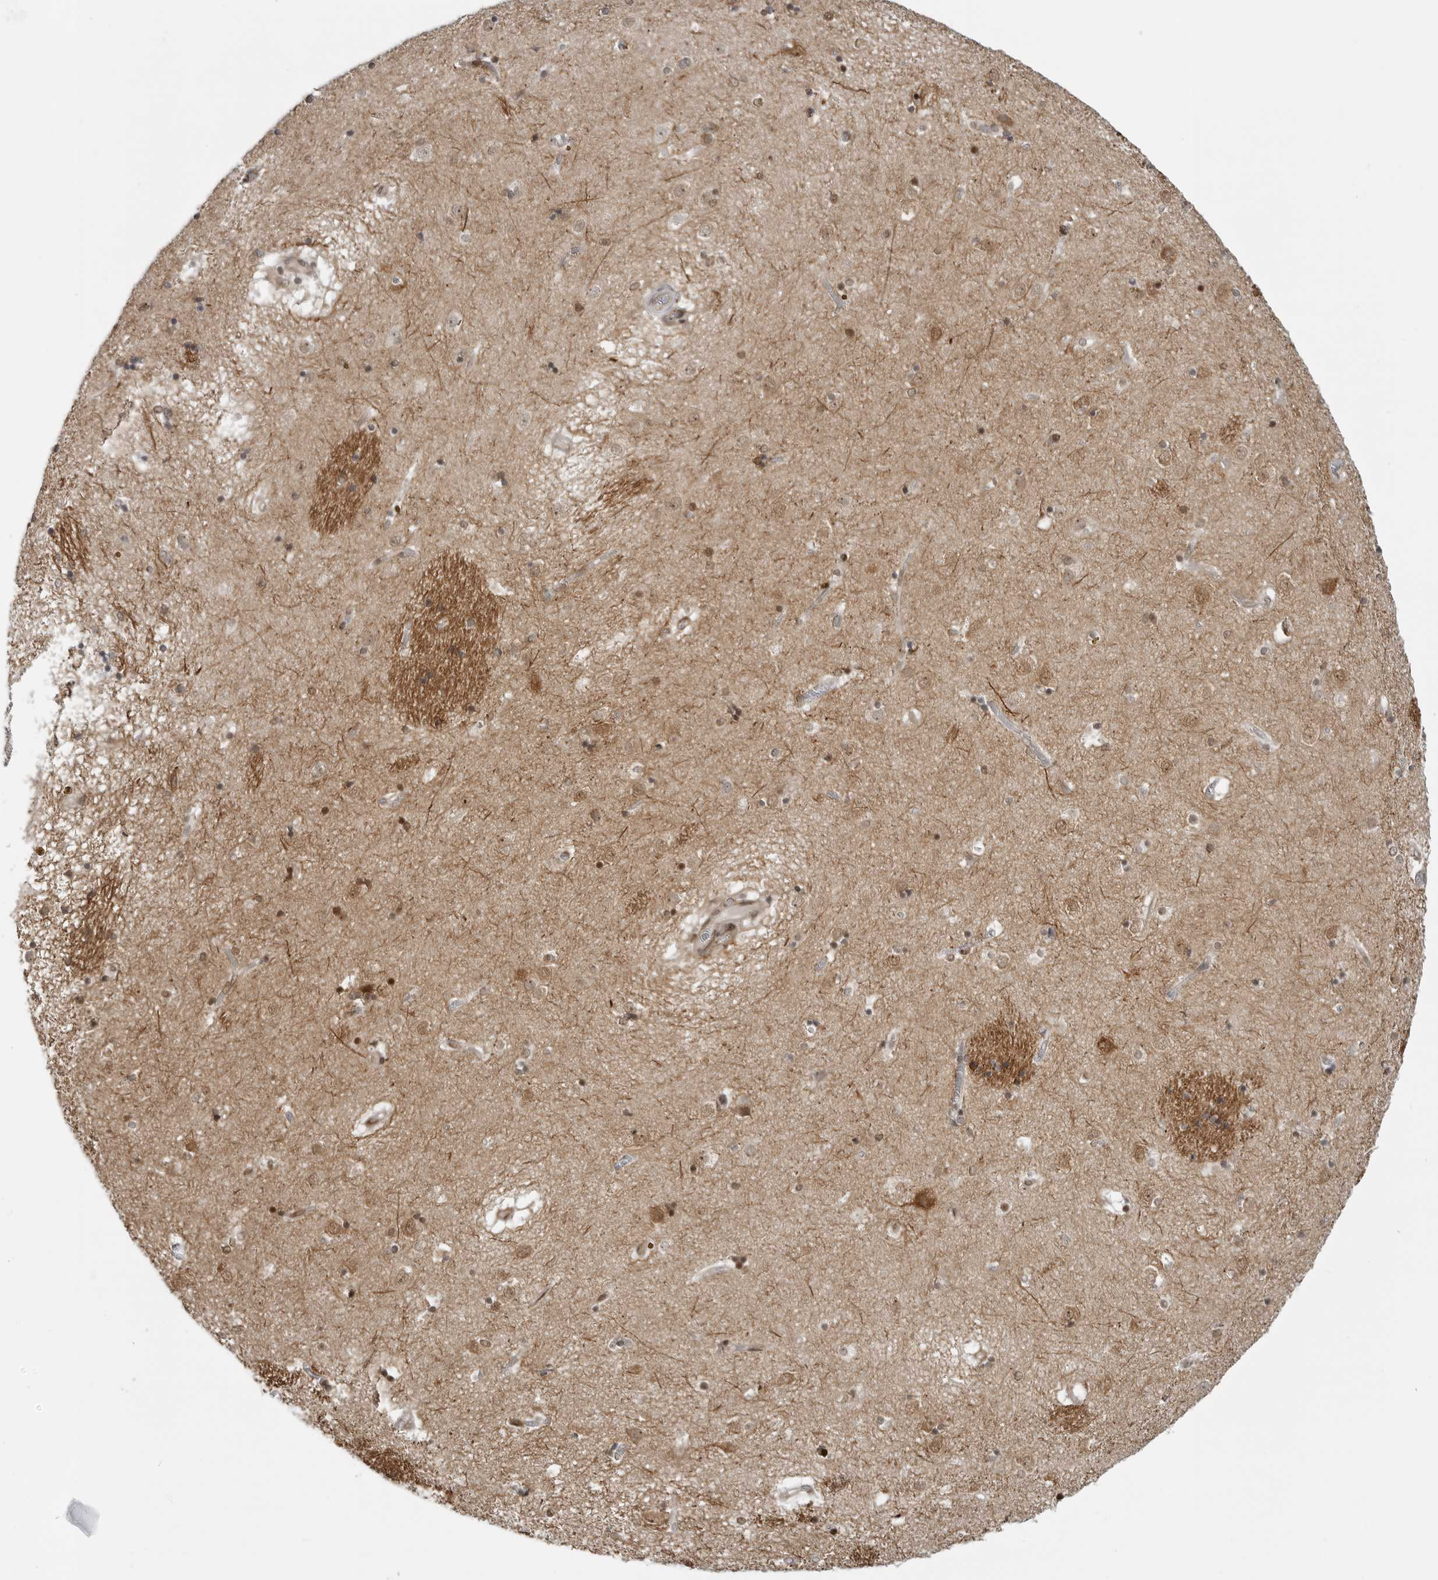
{"staining": {"intensity": "moderate", "quantity": "25%-75%", "location": "nuclear"}, "tissue": "caudate", "cell_type": "Glial cells", "image_type": "normal", "snomed": [{"axis": "morphology", "description": "Normal tissue, NOS"}, {"axis": "topography", "description": "Lateral ventricle wall"}], "caption": "Immunohistochemical staining of benign caudate reveals moderate nuclear protein positivity in about 25%-75% of glial cells.", "gene": "CEP295NL", "patient": {"sex": "male", "age": 70}}